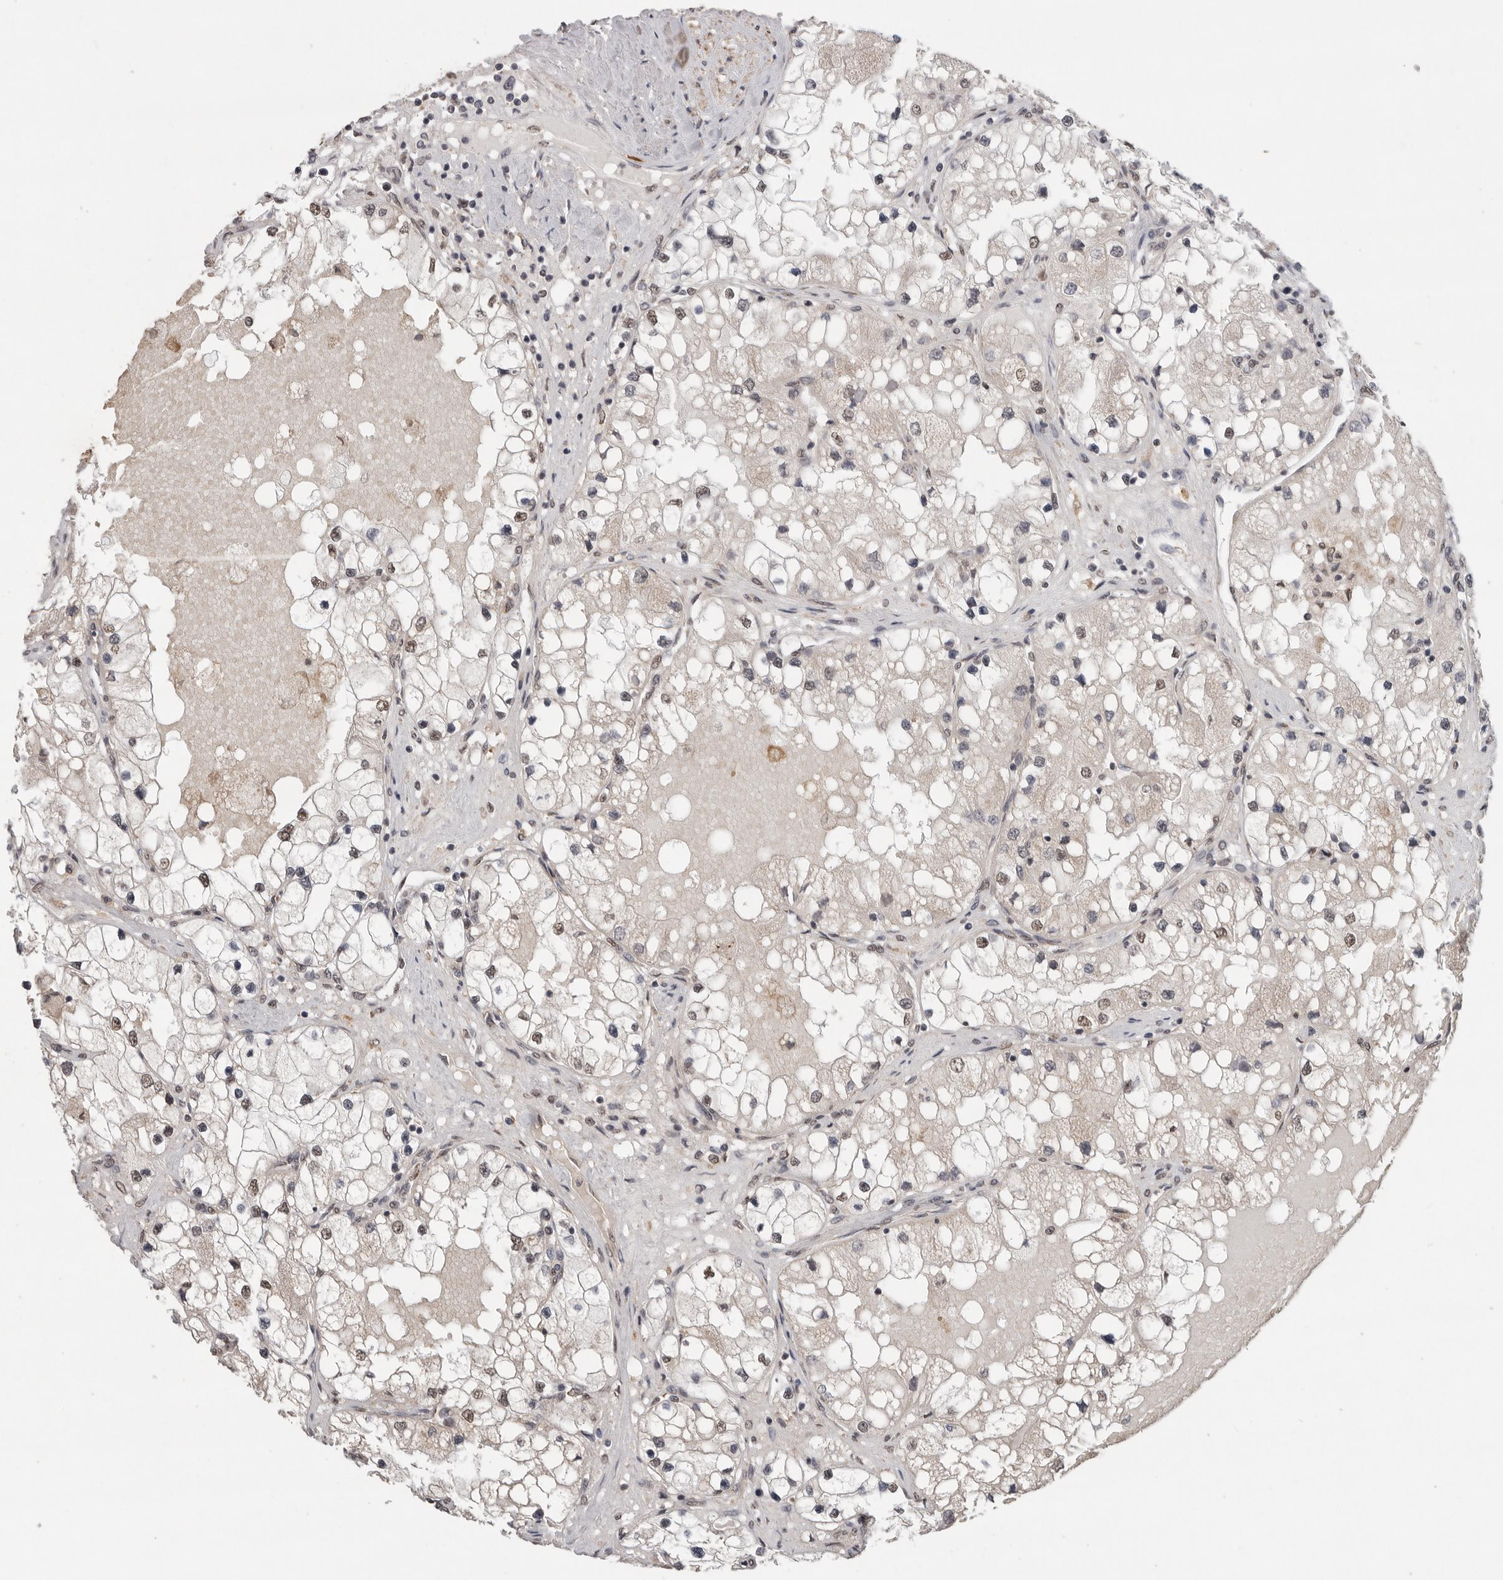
{"staining": {"intensity": "negative", "quantity": "none", "location": "none"}, "tissue": "renal cancer", "cell_type": "Tumor cells", "image_type": "cancer", "snomed": [{"axis": "morphology", "description": "Adenocarcinoma, NOS"}, {"axis": "topography", "description": "Kidney"}], "caption": "An immunohistochemistry photomicrograph of adenocarcinoma (renal) is shown. There is no staining in tumor cells of adenocarcinoma (renal).", "gene": "PPP1R10", "patient": {"sex": "male", "age": 68}}